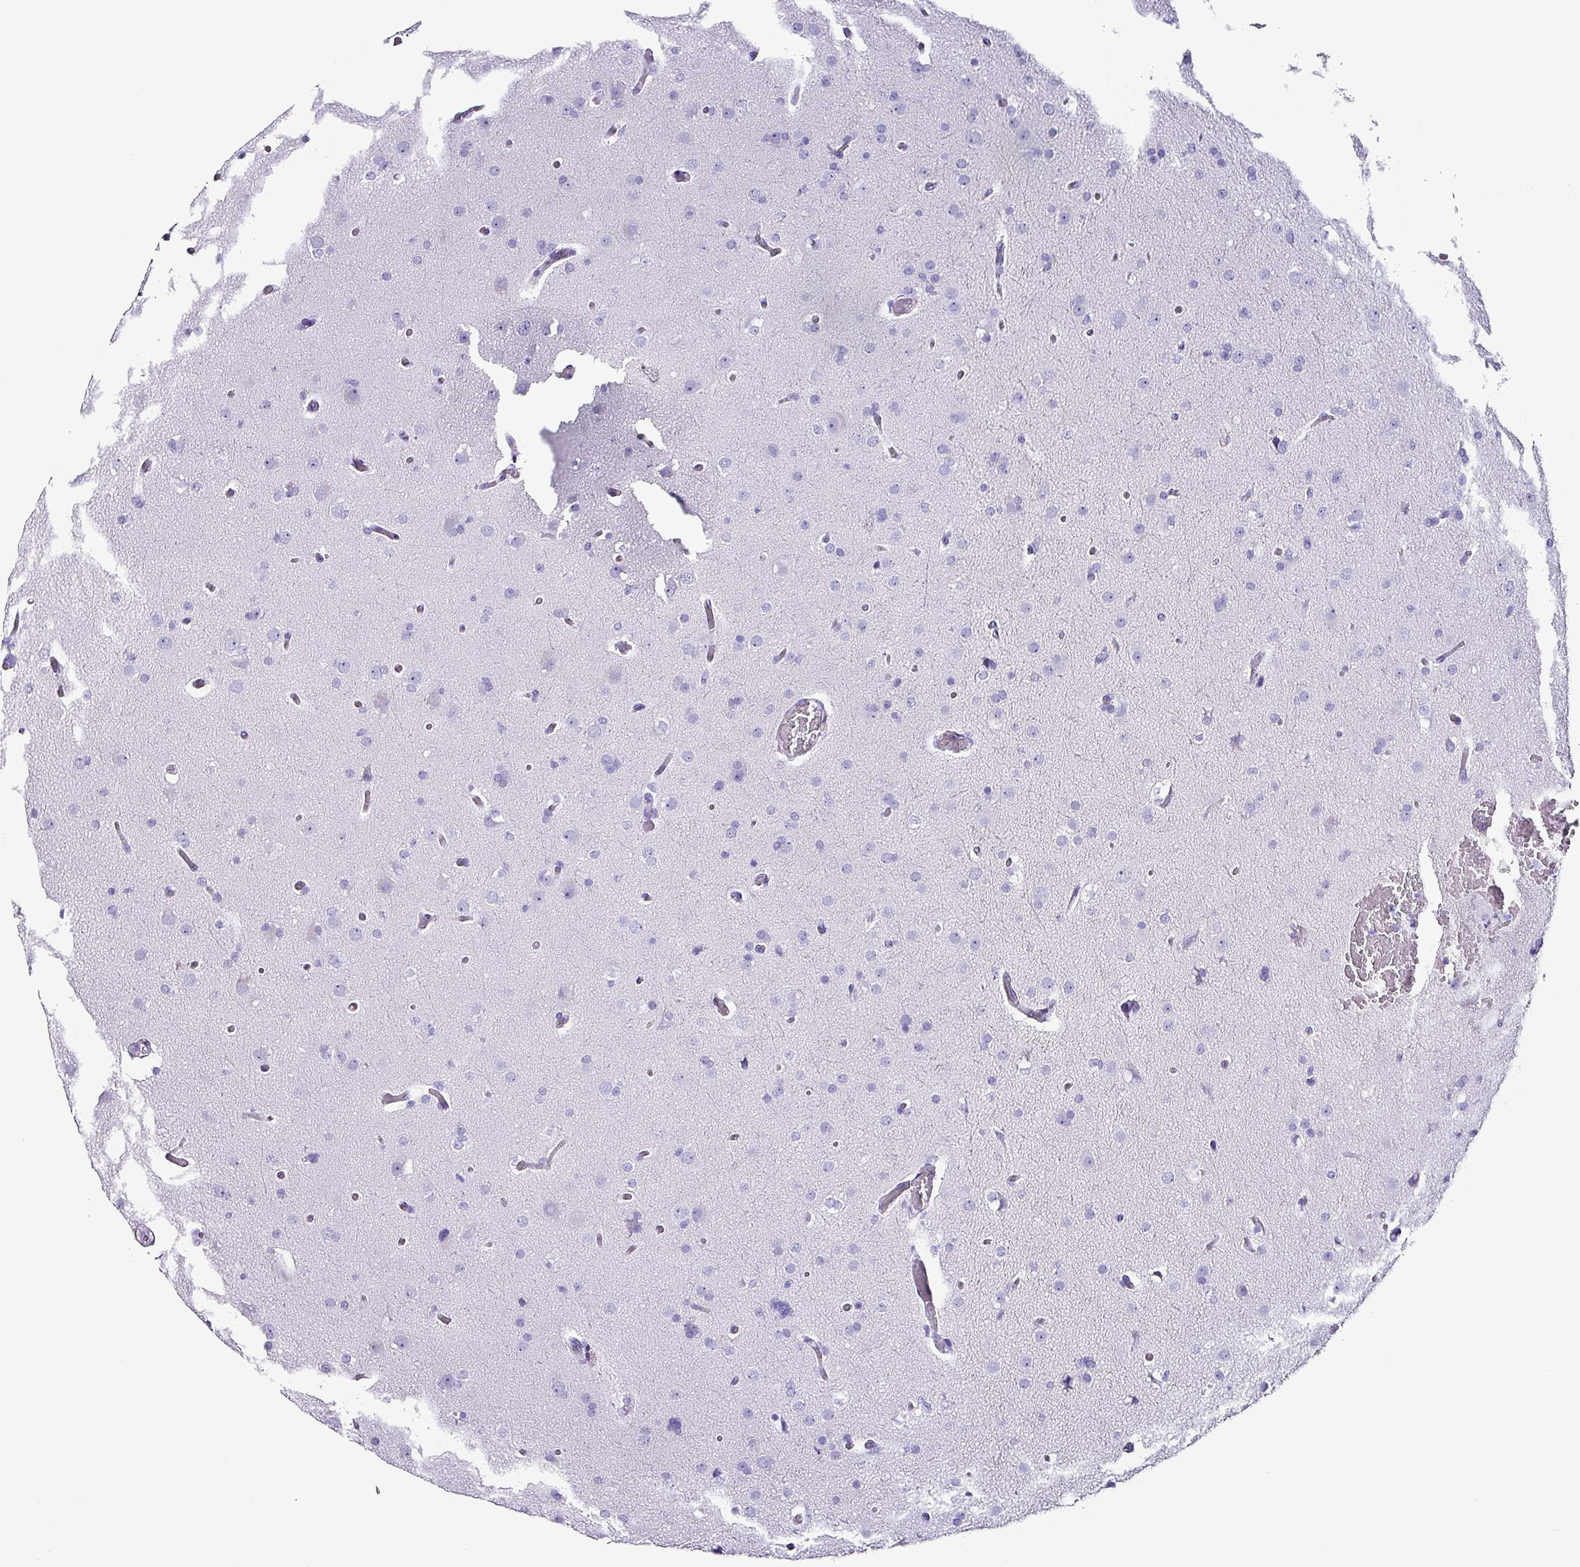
{"staining": {"intensity": "negative", "quantity": "none", "location": "none"}, "tissue": "glioma", "cell_type": "Tumor cells", "image_type": "cancer", "snomed": [{"axis": "morphology", "description": "Glioma, malignant, High grade"}, {"axis": "topography", "description": "Cerebral cortex"}], "caption": "Human high-grade glioma (malignant) stained for a protein using immunohistochemistry displays no staining in tumor cells.", "gene": "KRT6C", "patient": {"sex": "female", "age": 36}}